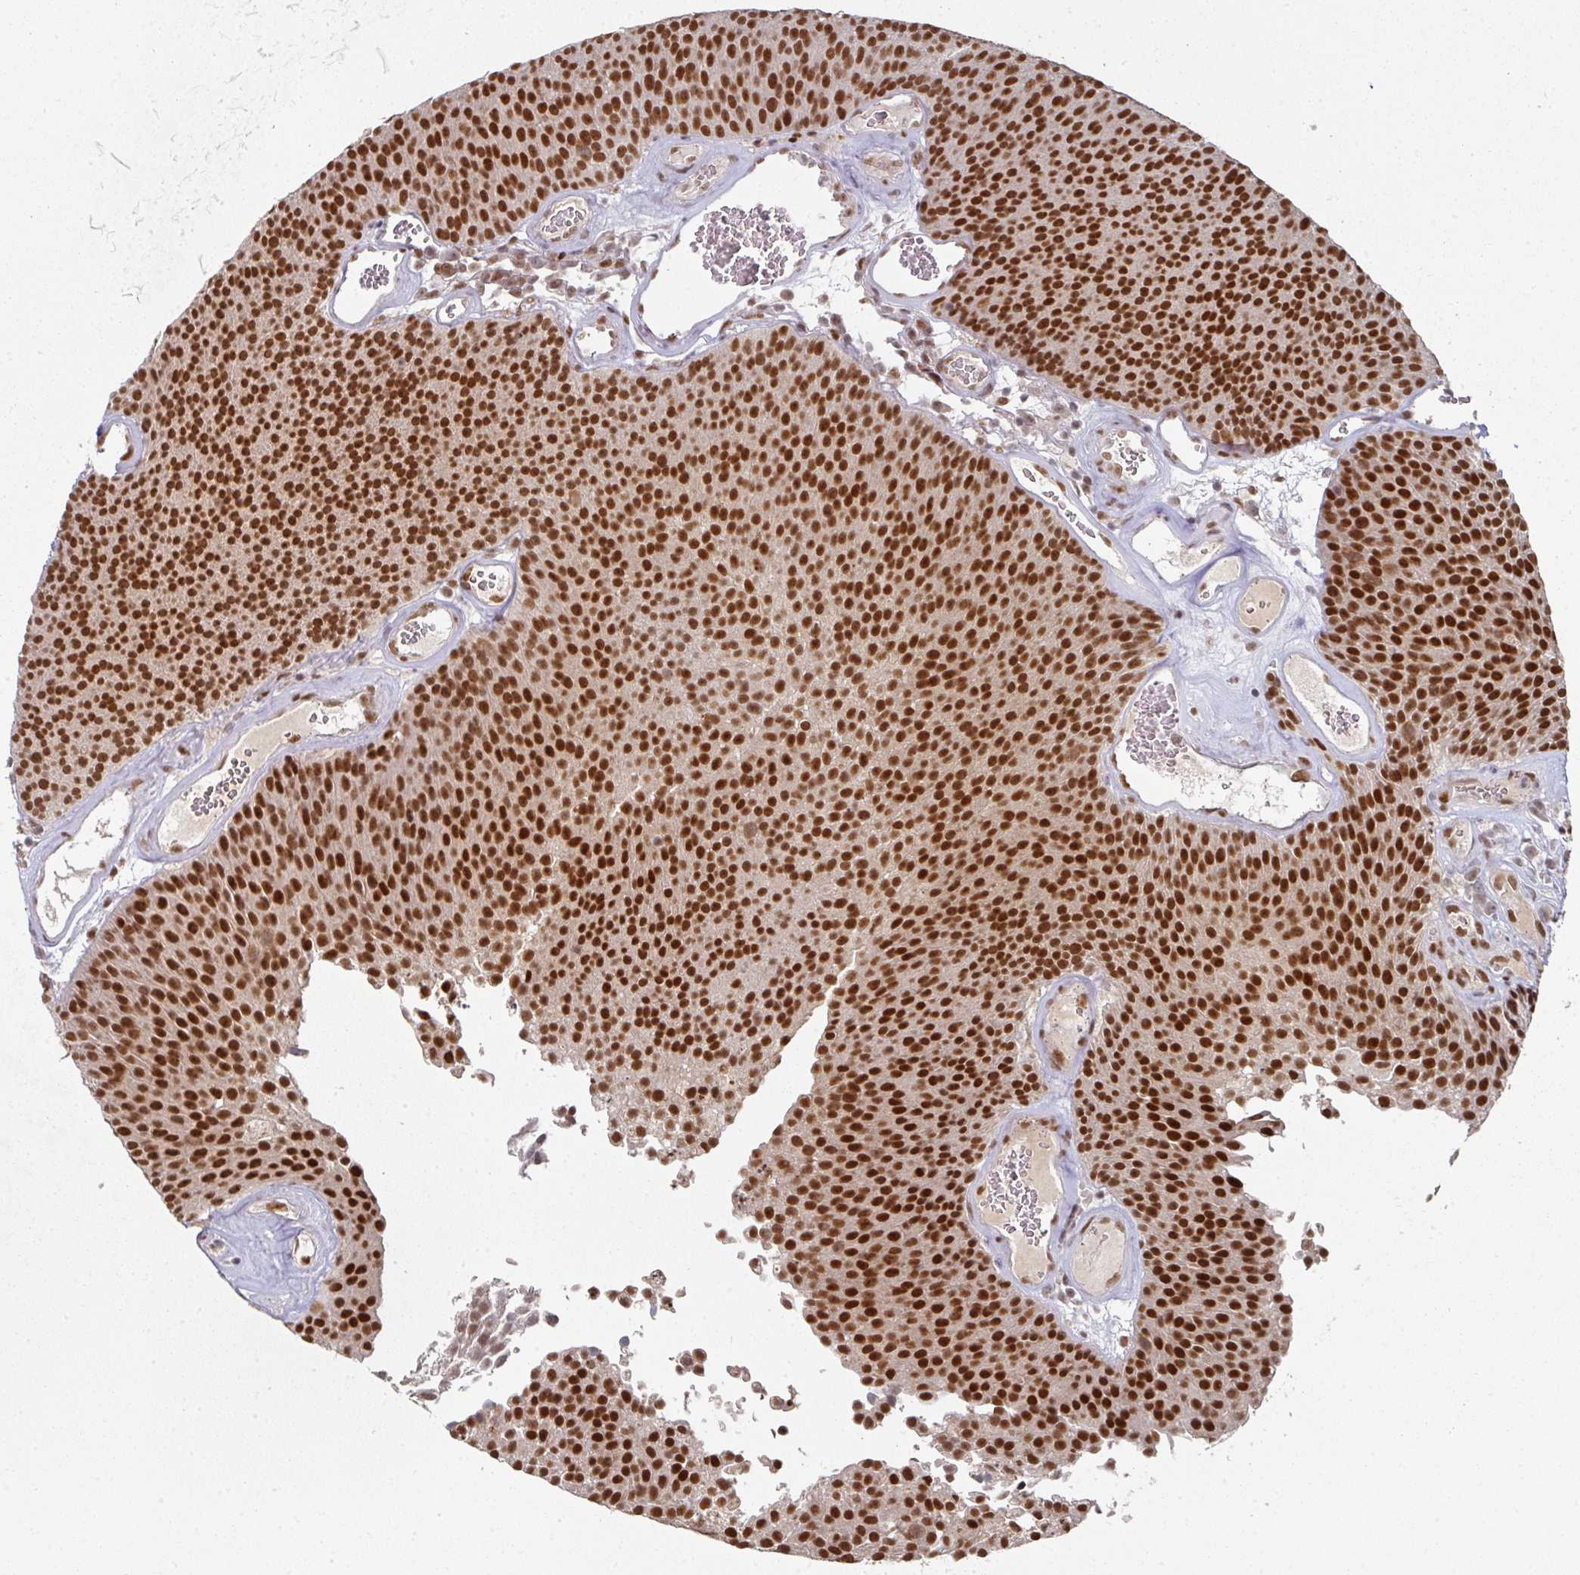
{"staining": {"intensity": "strong", "quantity": ">75%", "location": "nuclear"}, "tissue": "urothelial cancer", "cell_type": "Tumor cells", "image_type": "cancer", "snomed": [{"axis": "morphology", "description": "Urothelial carcinoma, Low grade"}, {"axis": "topography", "description": "Urinary bladder"}], "caption": "Human urothelial cancer stained for a protein (brown) displays strong nuclear positive staining in approximately >75% of tumor cells.", "gene": "MEPCE", "patient": {"sex": "female", "age": 79}}